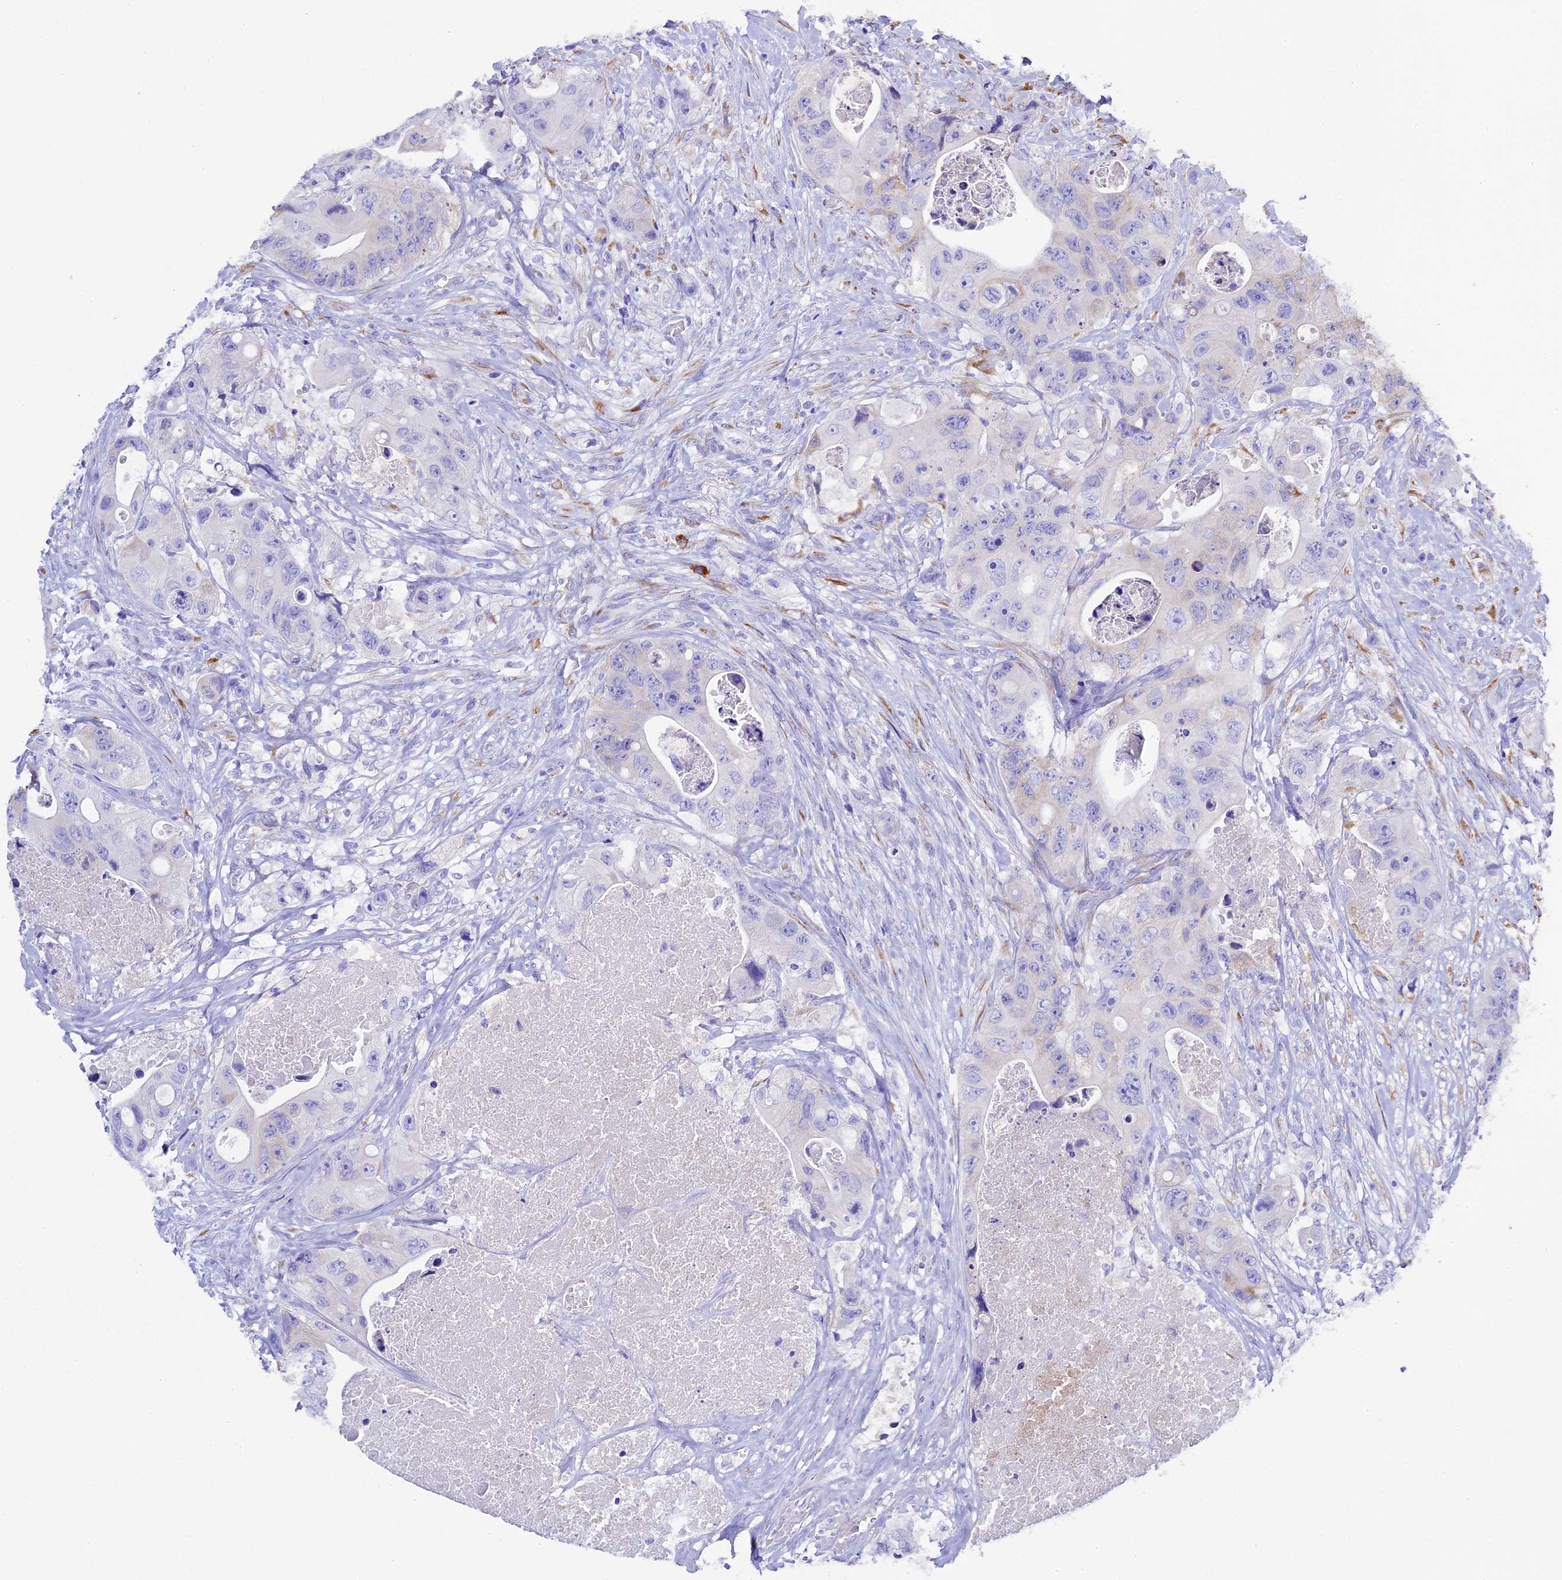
{"staining": {"intensity": "negative", "quantity": "none", "location": "none"}, "tissue": "colorectal cancer", "cell_type": "Tumor cells", "image_type": "cancer", "snomed": [{"axis": "morphology", "description": "Adenocarcinoma, NOS"}, {"axis": "topography", "description": "Colon"}], "caption": "Colorectal cancer stained for a protein using IHC demonstrates no expression tumor cells.", "gene": "FKBP11", "patient": {"sex": "female", "age": 46}}